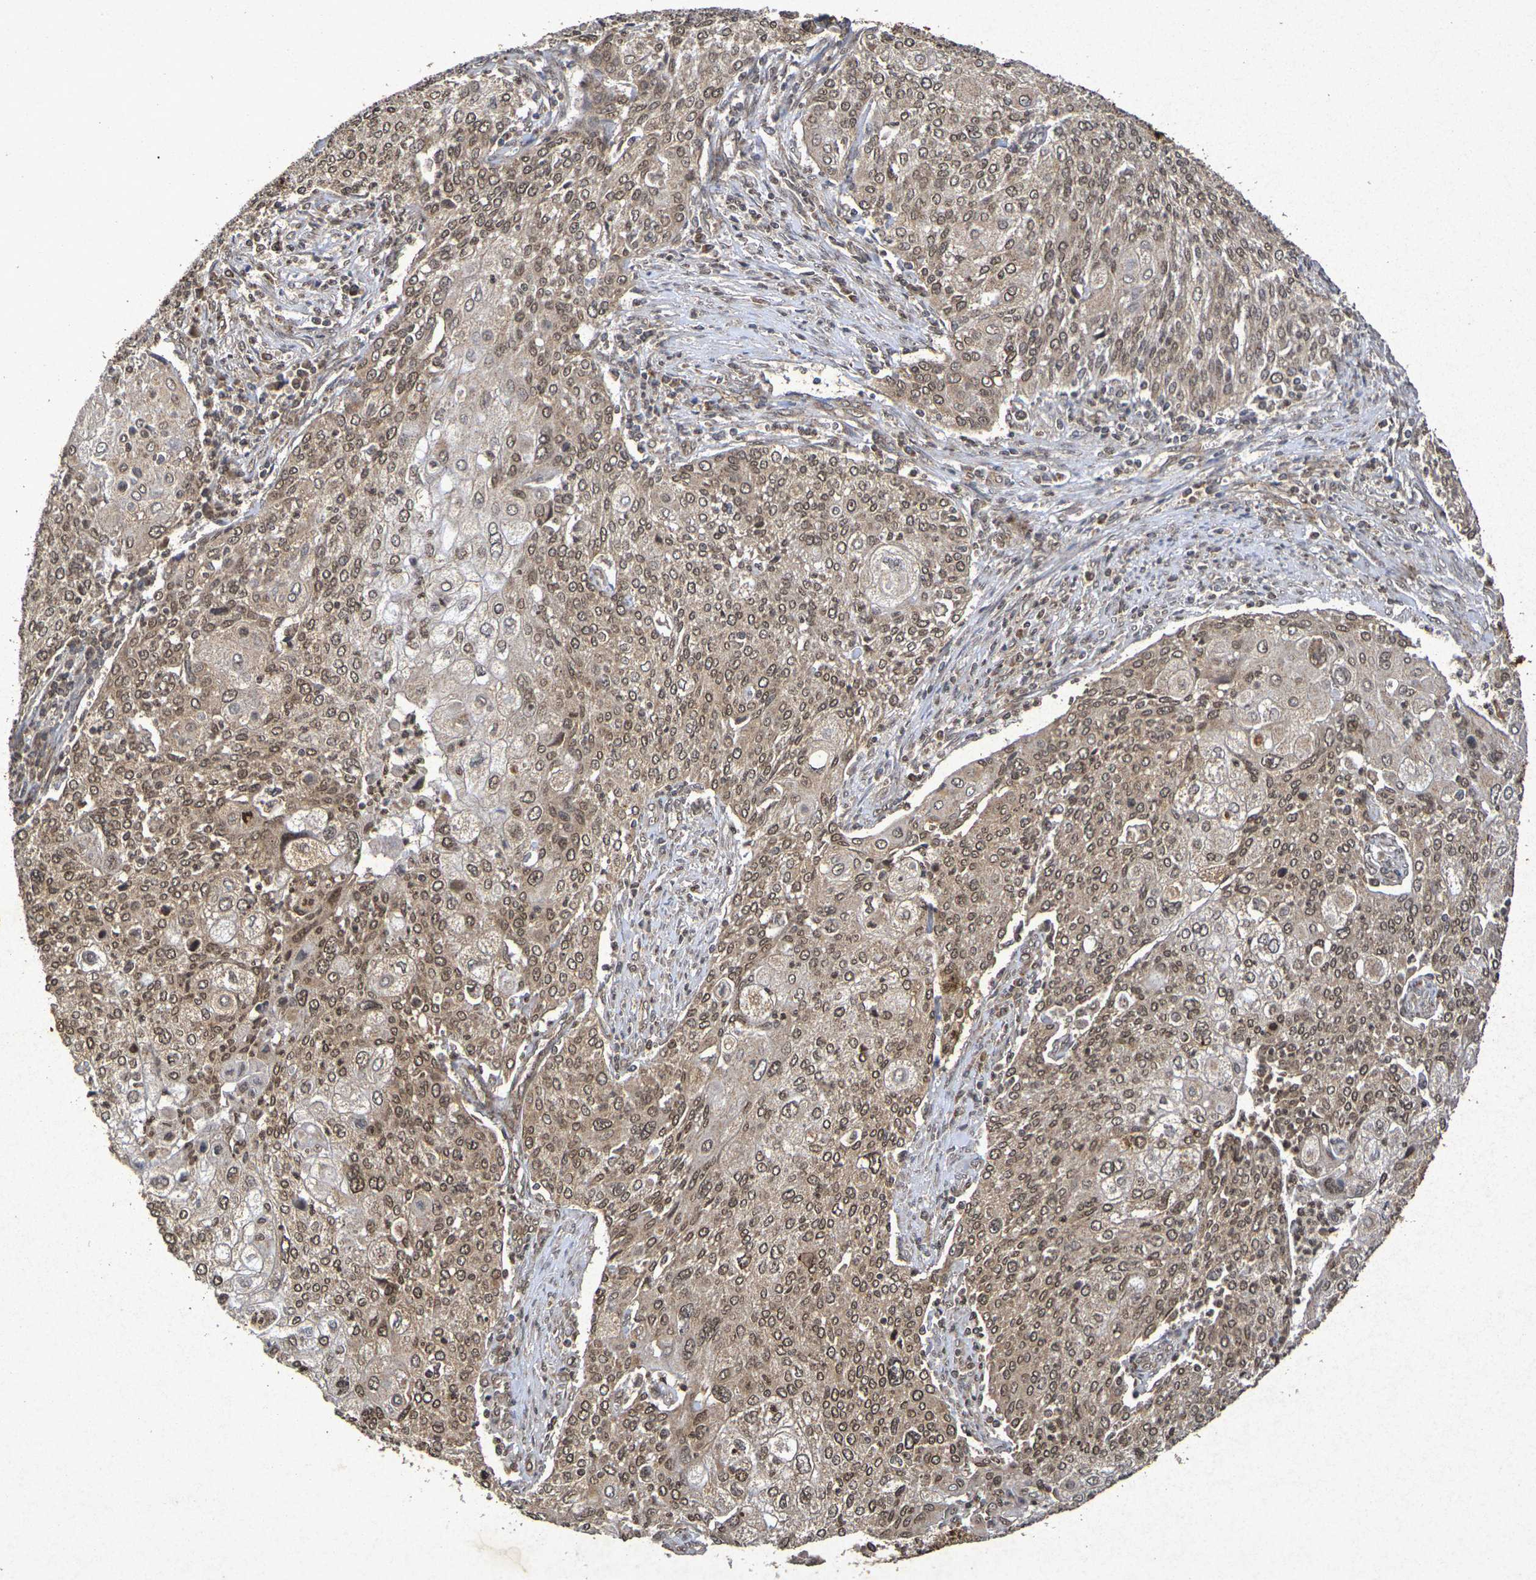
{"staining": {"intensity": "moderate", "quantity": ">75%", "location": "cytoplasmic/membranous,nuclear"}, "tissue": "cervical cancer", "cell_type": "Tumor cells", "image_type": "cancer", "snomed": [{"axis": "morphology", "description": "Squamous cell carcinoma, NOS"}, {"axis": "topography", "description": "Cervix"}], "caption": "An immunohistochemistry (IHC) micrograph of tumor tissue is shown. Protein staining in brown highlights moderate cytoplasmic/membranous and nuclear positivity in squamous cell carcinoma (cervical) within tumor cells.", "gene": "GUCY1A2", "patient": {"sex": "female", "age": 40}}